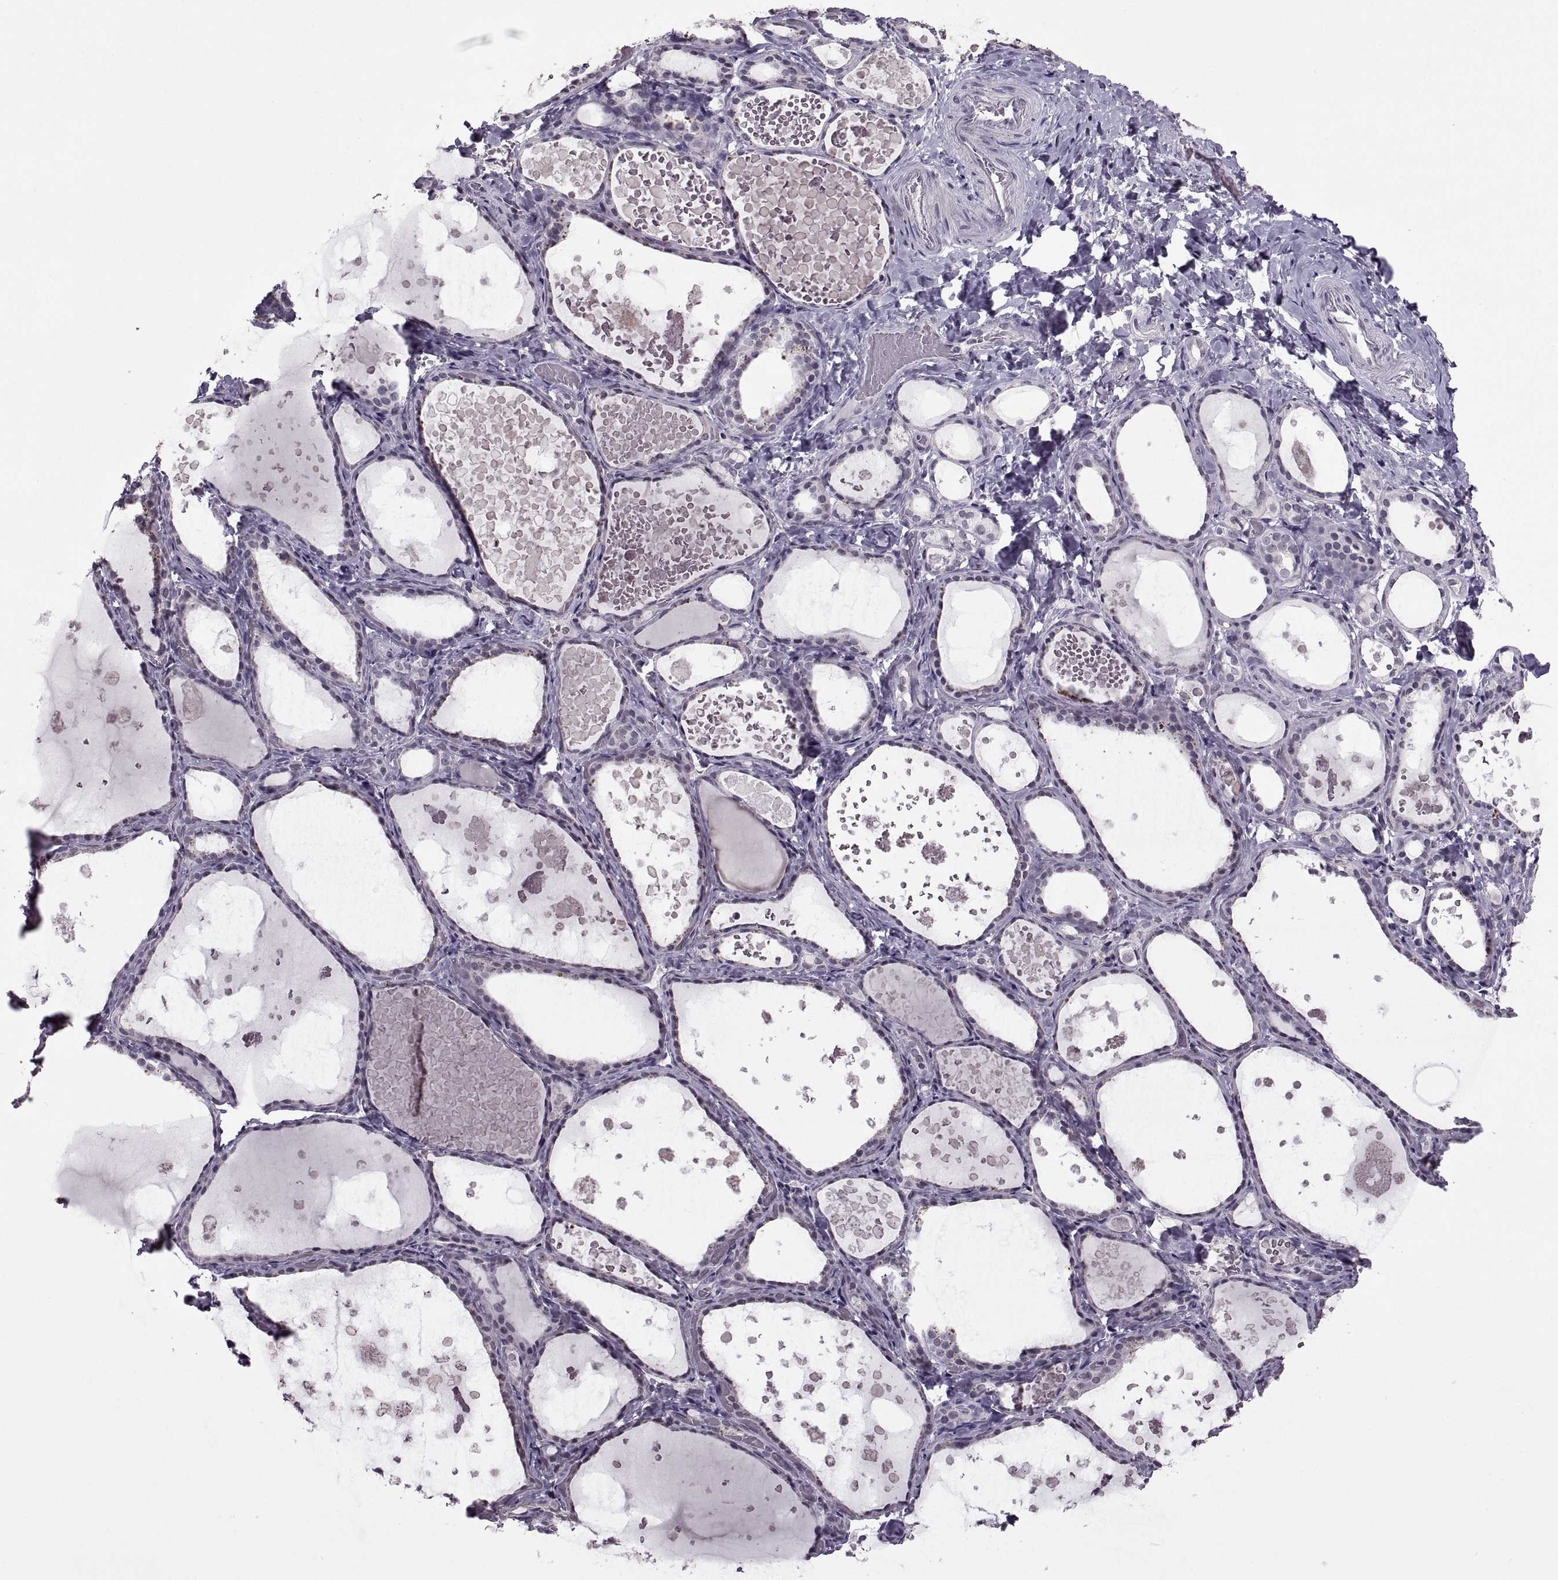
{"staining": {"intensity": "negative", "quantity": "none", "location": "none"}, "tissue": "thyroid gland", "cell_type": "Glandular cells", "image_type": "normal", "snomed": [{"axis": "morphology", "description": "Normal tissue, NOS"}, {"axis": "topography", "description": "Thyroid gland"}], "caption": "Human thyroid gland stained for a protein using immunohistochemistry (IHC) displays no positivity in glandular cells.", "gene": "OTP", "patient": {"sex": "female", "age": 56}}